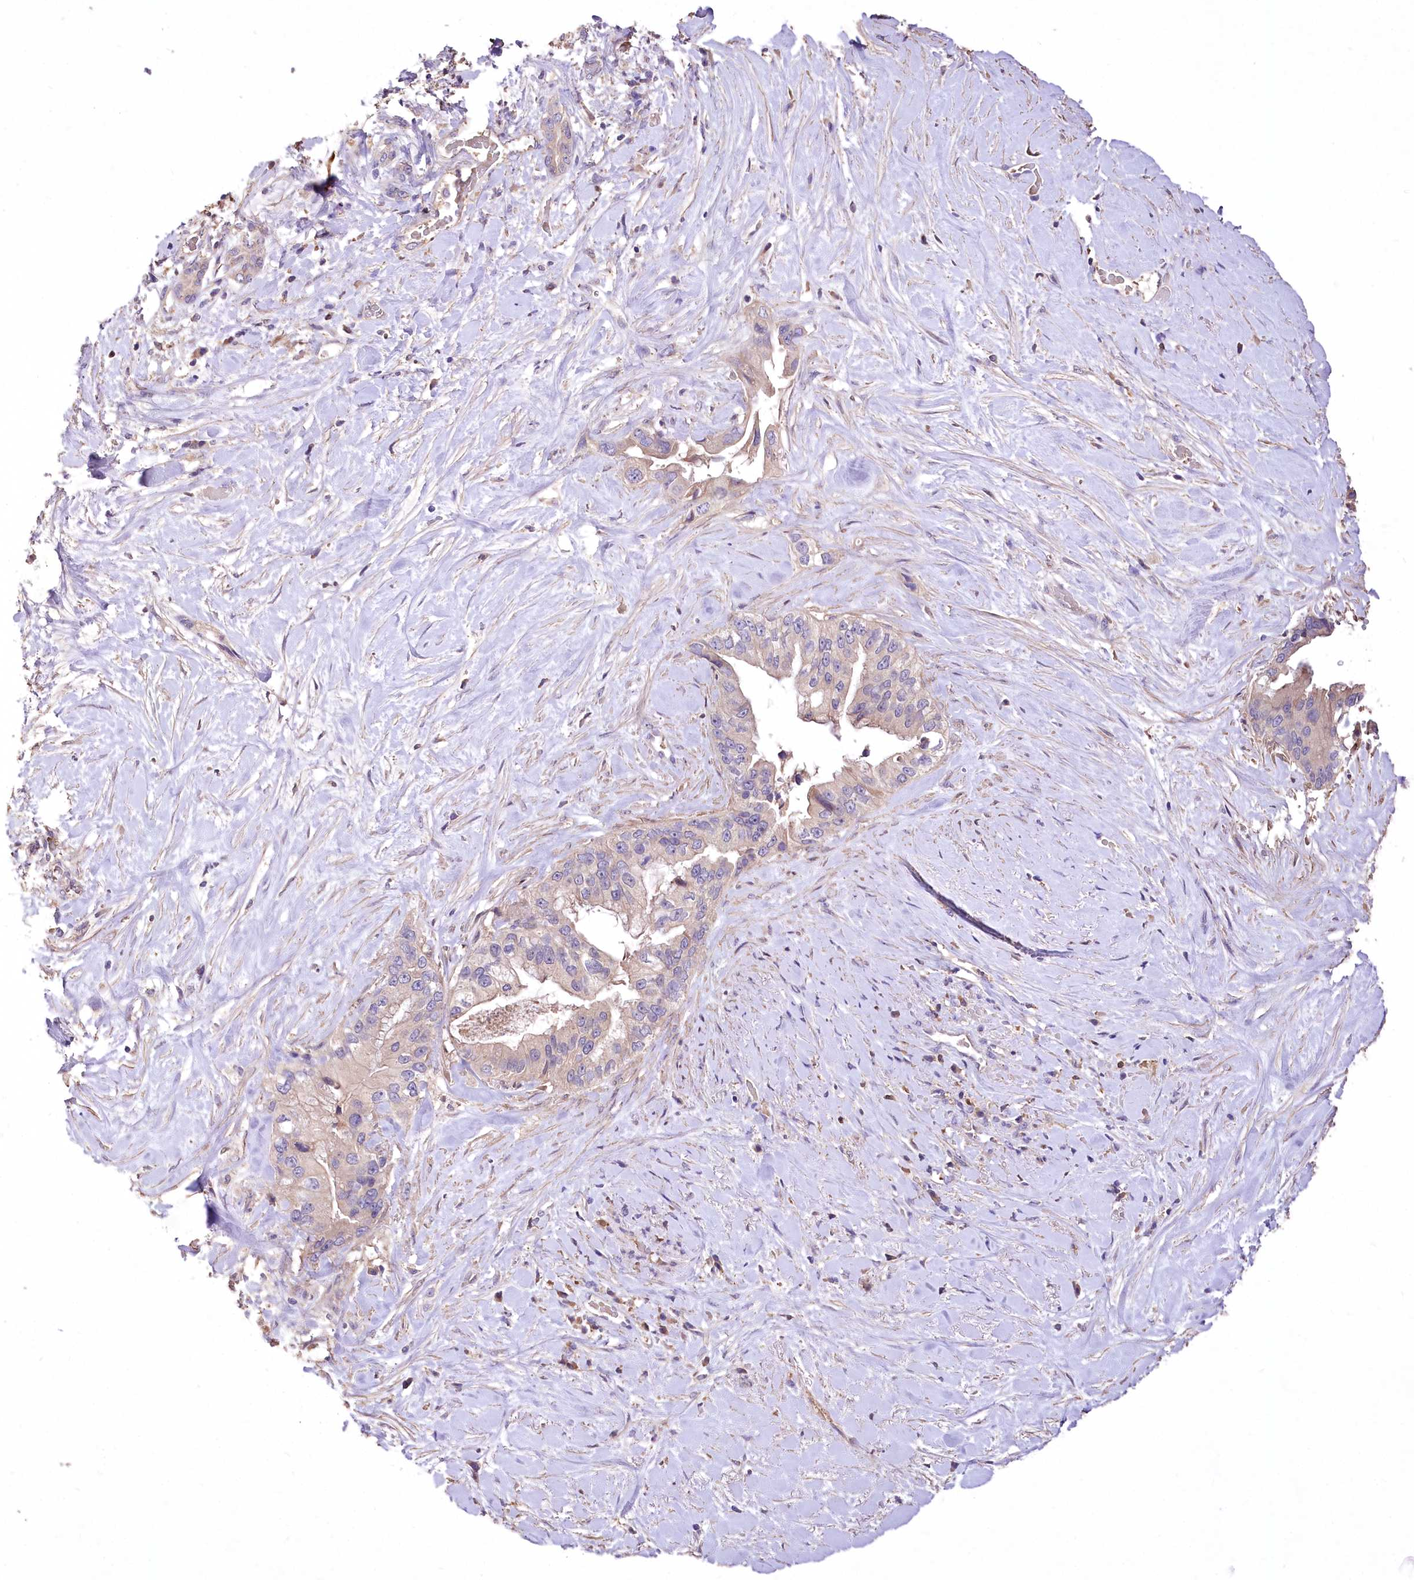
{"staining": {"intensity": "weak", "quantity": "<25%", "location": "cytoplasmic/membranous"}, "tissue": "pancreatic cancer", "cell_type": "Tumor cells", "image_type": "cancer", "snomed": [{"axis": "morphology", "description": "Inflammation, NOS"}, {"axis": "morphology", "description": "Adenocarcinoma, NOS"}, {"axis": "topography", "description": "Pancreas"}], "caption": "DAB (3,3'-diaminobenzidine) immunohistochemical staining of pancreatic adenocarcinoma demonstrates no significant staining in tumor cells.", "gene": "PCYOX1L", "patient": {"sex": "female", "age": 56}}